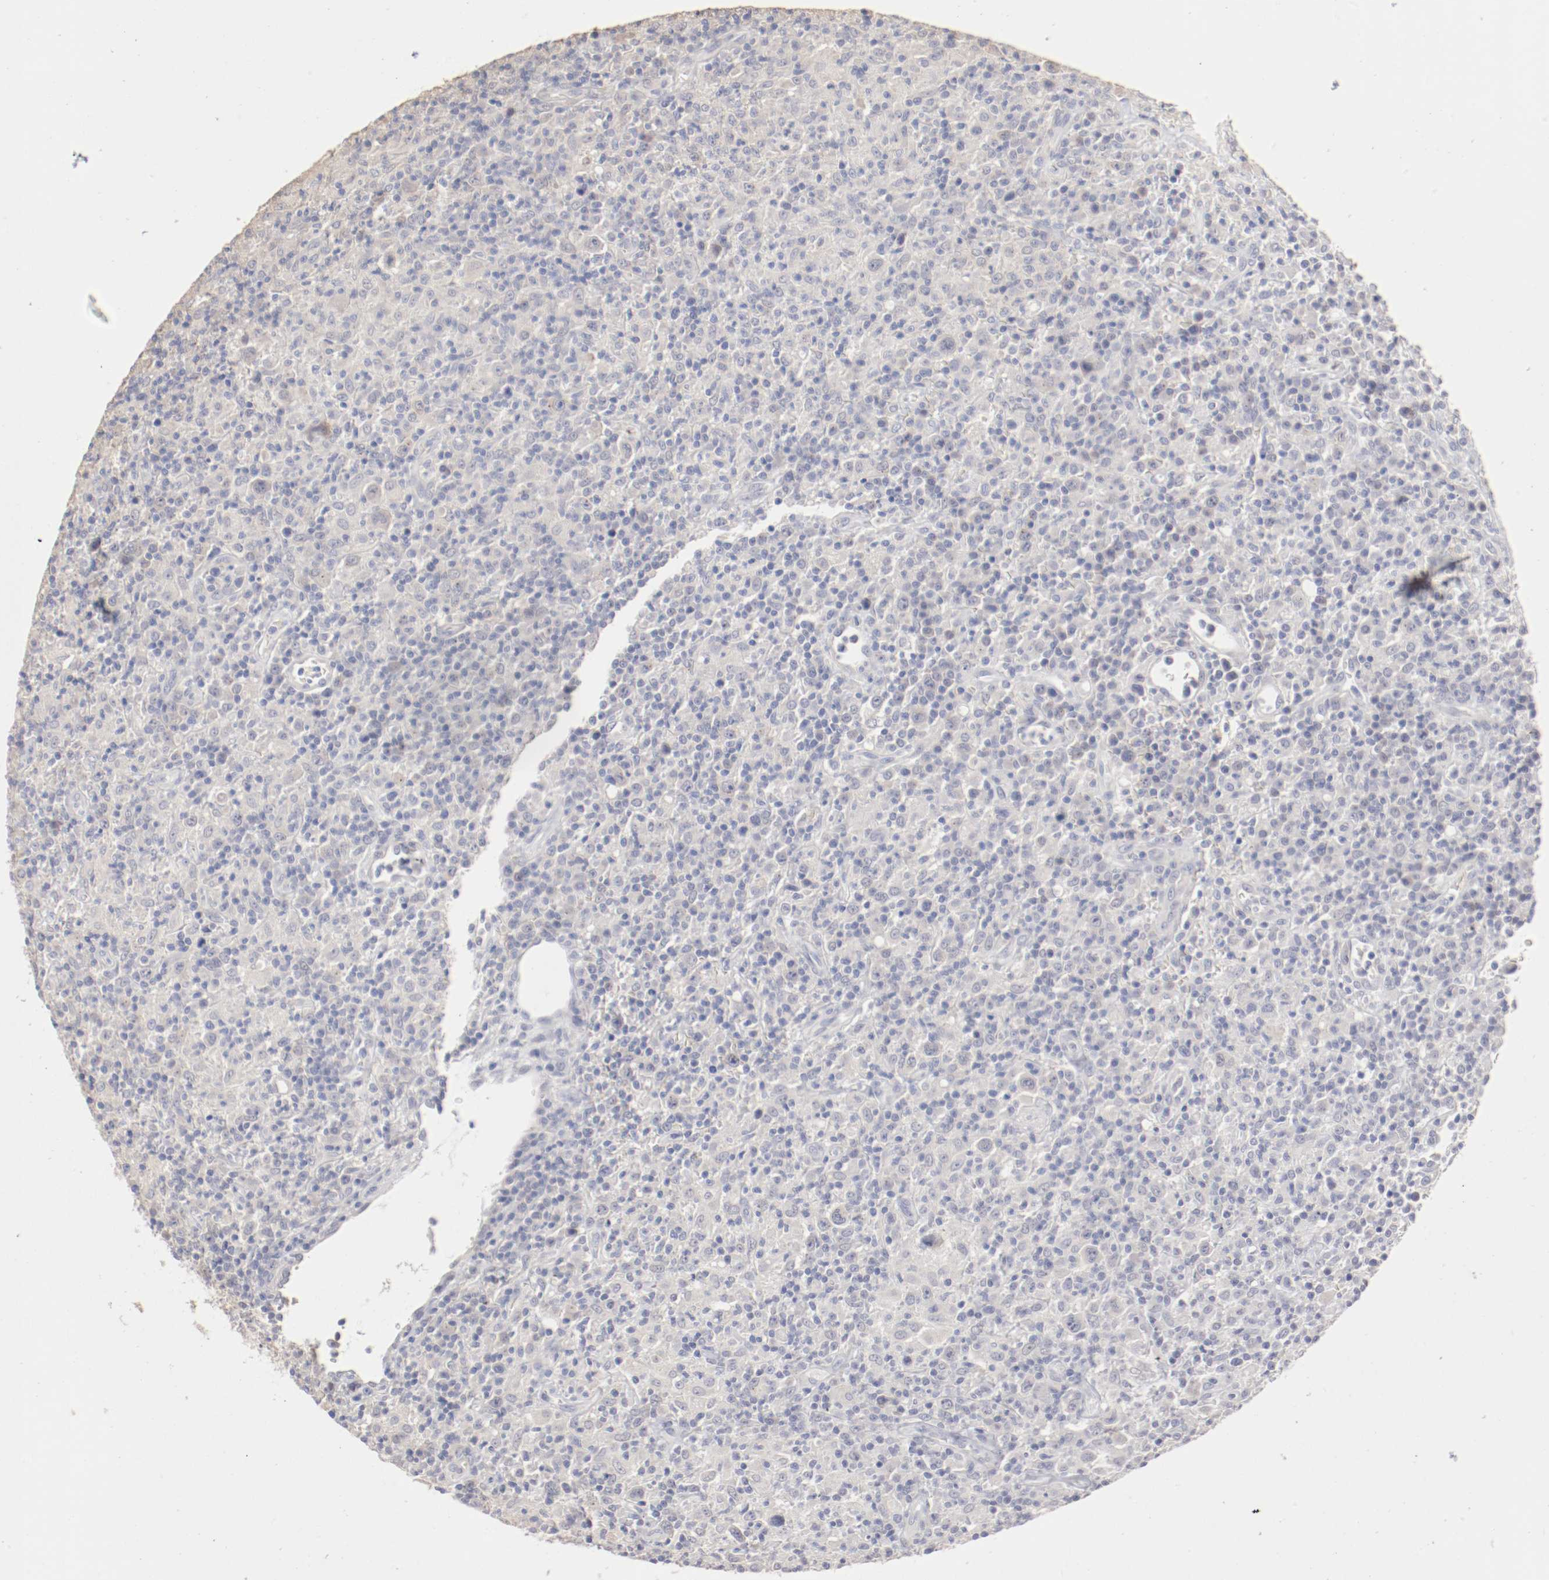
{"staining": {"intensity": "weak", "quantity": "25%-75%", "location": "cytoplasmic/membranous"}, "tissue": "lymphoma", "cell_type": "Tumor cells", "image_type": "cancer", "snomed": [{"axis": "morphology", "description": "Hodgkin's disease, NOS"}, {"axis": "topography", "description": "Lymph node"}], "caption": "Weak cytoplasmic/membranous protein expression is appreciated in approximately 25%-75% of tumor cells in Hodgkin's disease.", "gene": "DNAL4", "patient": {"sex": "male", "age": 65}}